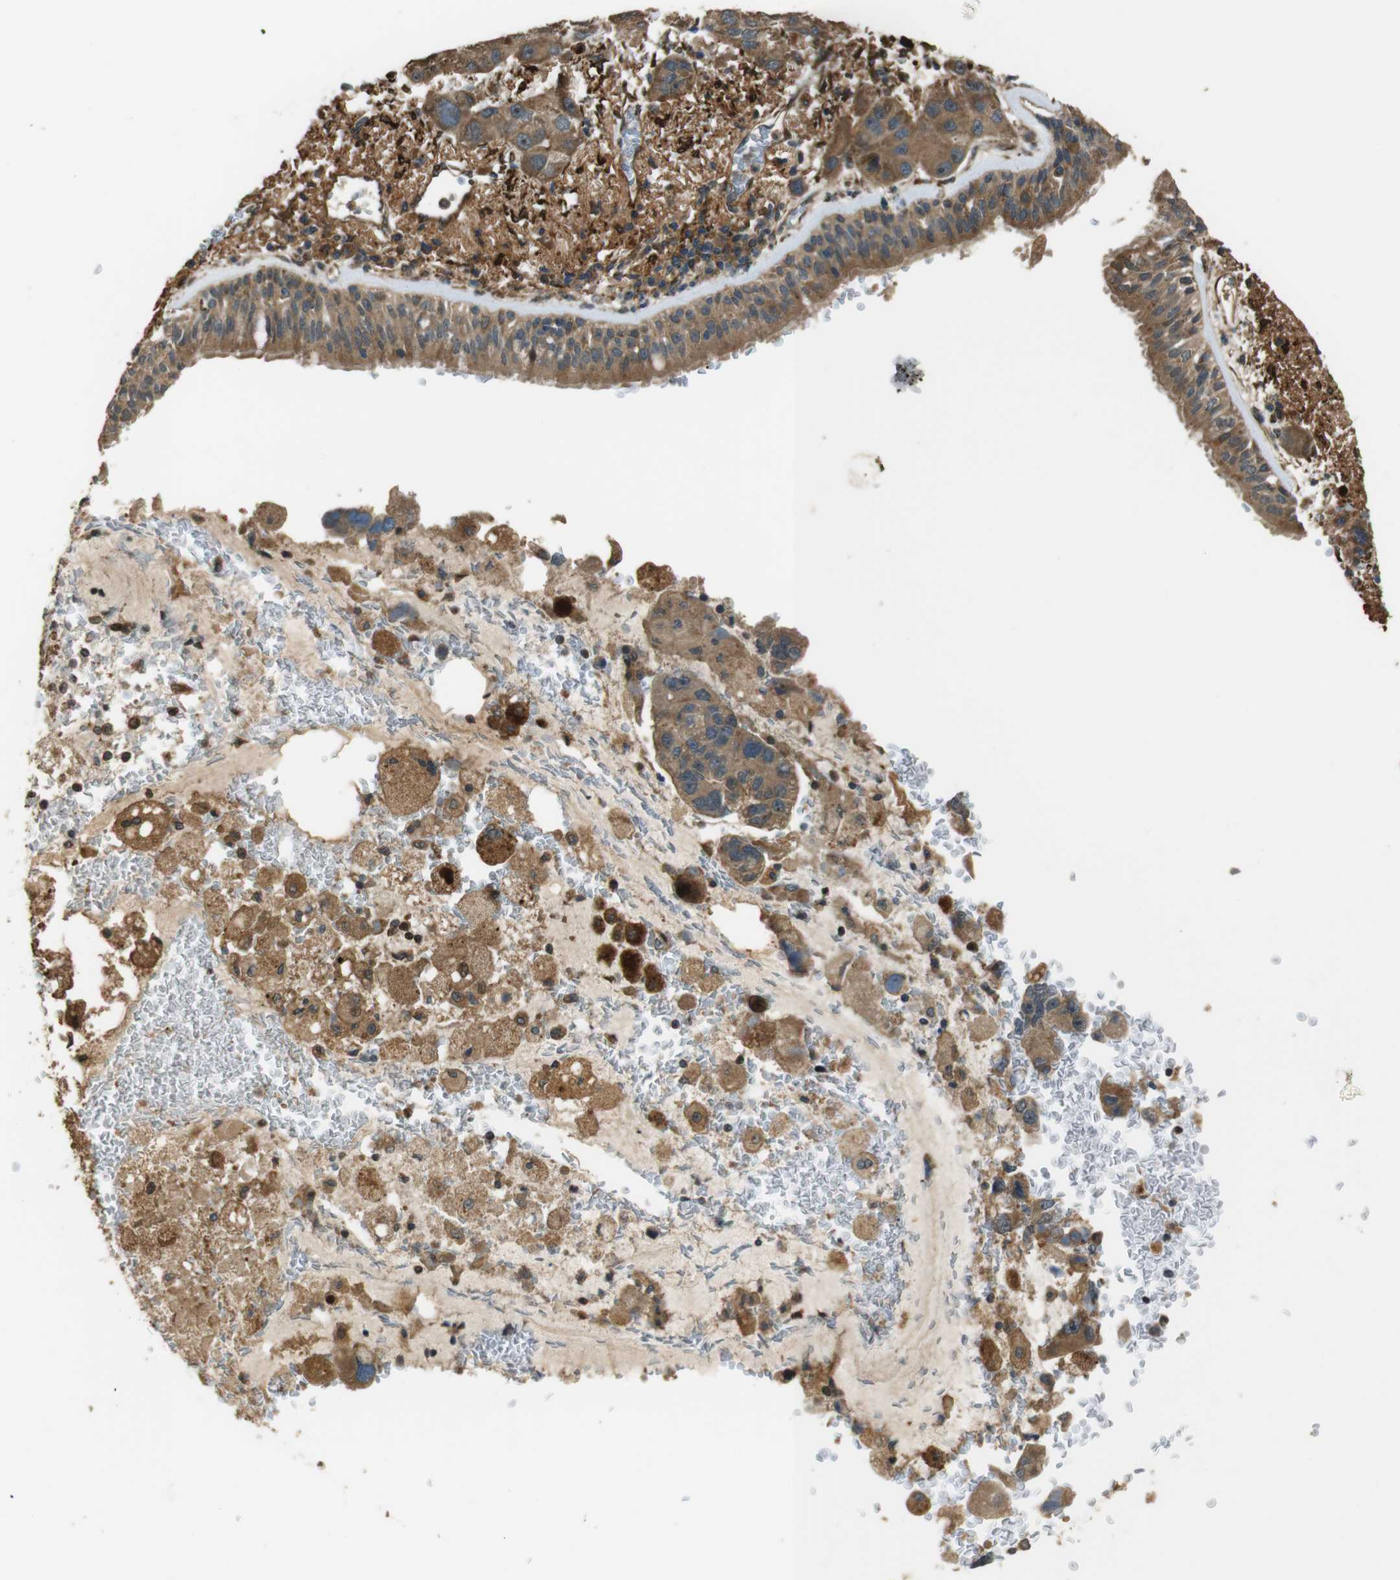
{"staining": {"intensity": "moderate", "quantity": ">75%", "location": "cytoplasmic/membranous"}, "tissue": "bronchus", "cell_type": "Respiratory epithelial cells", "image_type": "normal", "snomed": [{"axis": "morphology", "description": "Normal tissue, NOS"}, {"axis": "morphology", "description": "Adenocarcinoma, NOS"}, {"axis": "morphology", "description": "Adenocarcinoma, metastatic, NOS"}, {"axis": "topography", "description": "Lymph node"}, {"axis": "topography", "description": "Bronchus"}, {"axis": "topography", "description": "Lung"}], "caption": "Immunohistochemical staining of normal bronchus reveals moderate cytoplasmic/membranous protein staining in approximately >75% of respiratory epithelial cells.", "gene": "MSRB3", "patient": {"sex": "female", "age": 54}}